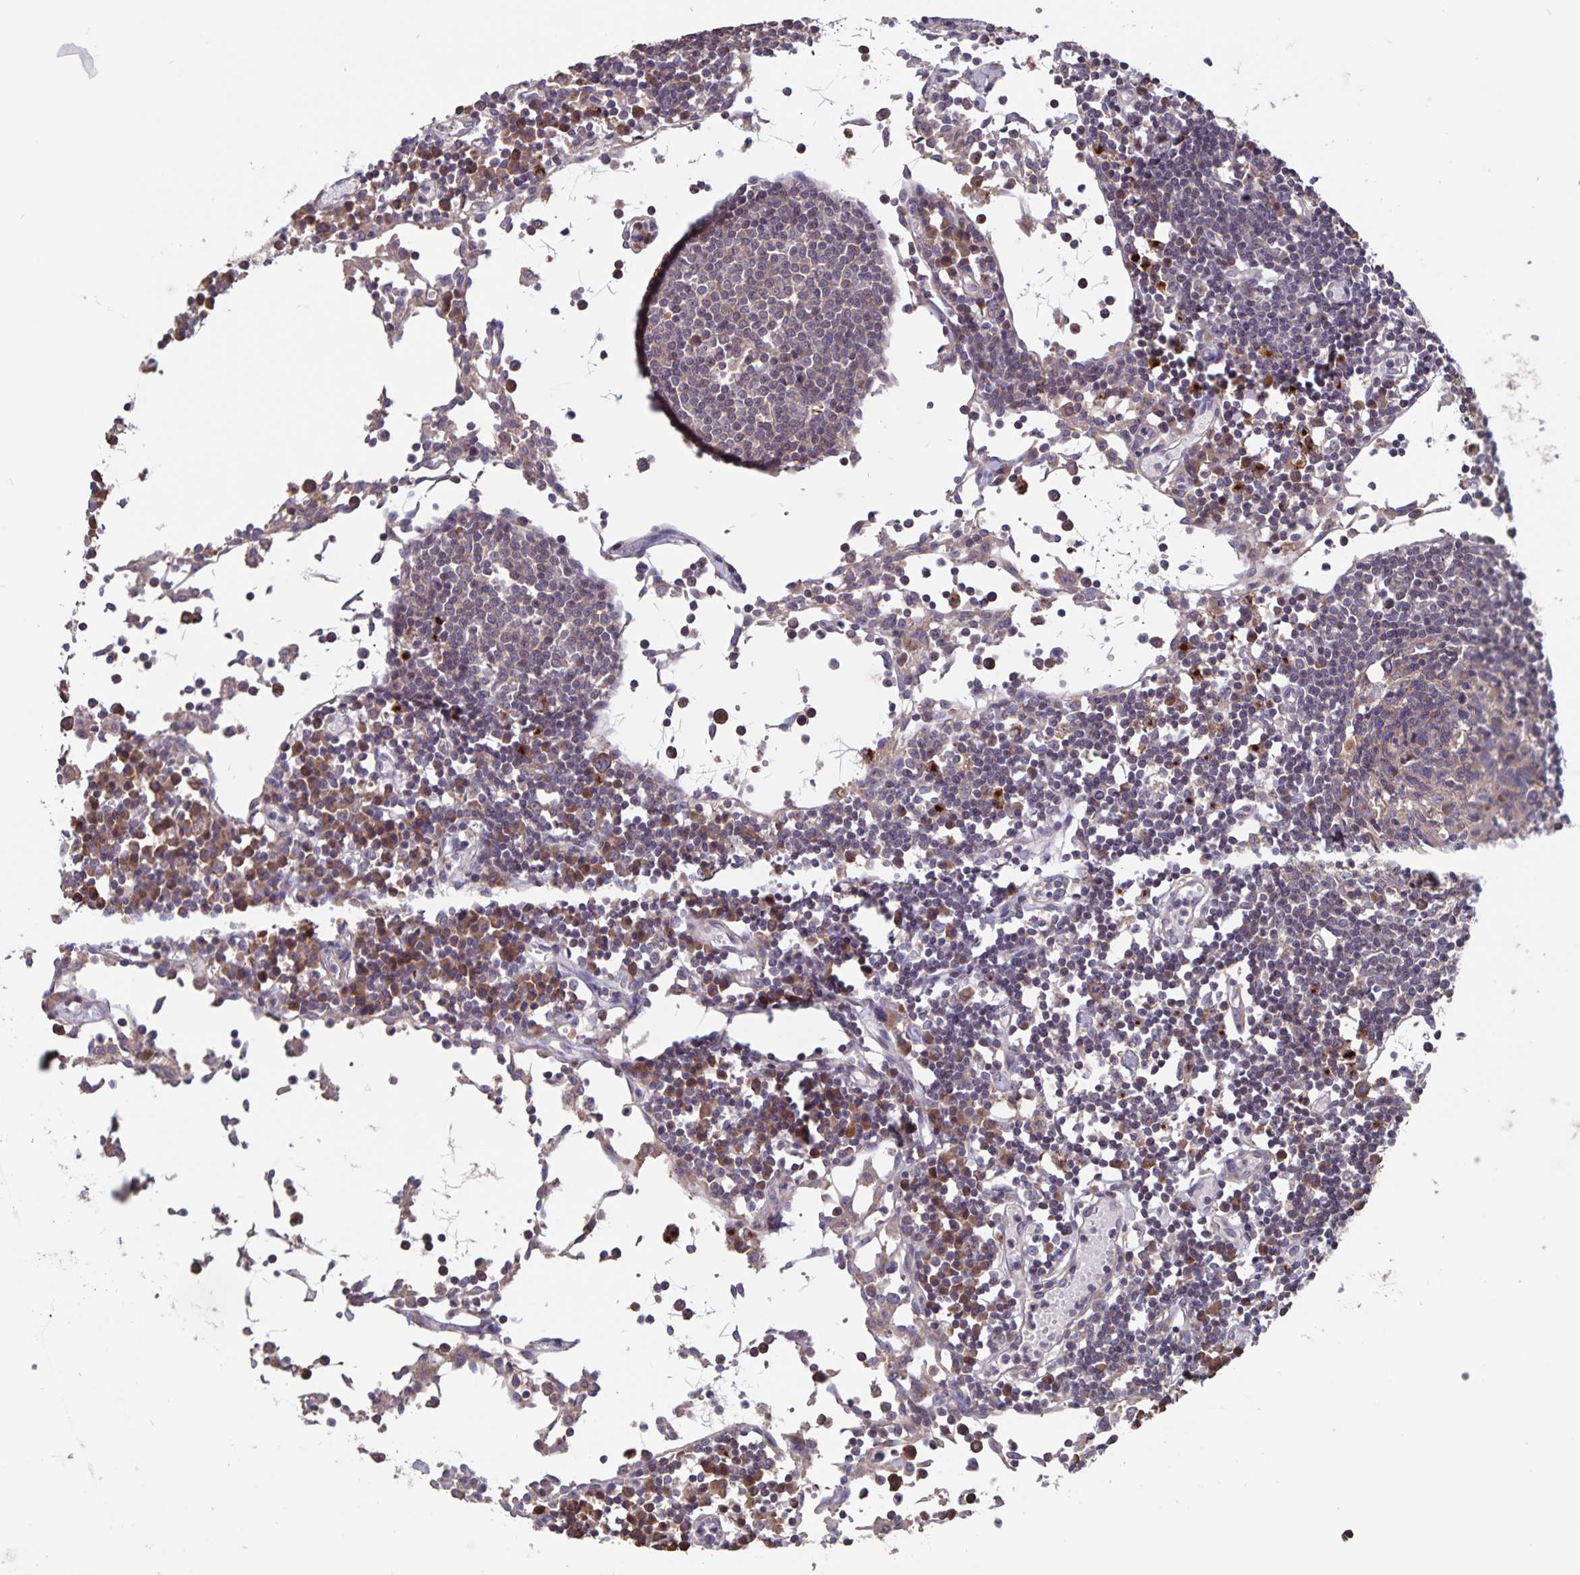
{"staining": {"intensity": "negative", "quantity": "none", "location": "none"}, "tissue": "lymph node", "cell_type": "Germinal center cells", "image_type": "normal", "snomed": [{"axis": "morphology", "description": "Normal tissue, NOS"}, {"axis": "topography", "description": "Lymph node"}], "caption": "This is a photomicrograph of IHC staining of unremarkable lymph node, which shows no expression in germinal center cells.", "gene": "FBXL16", "patient": {"sex": "female", "age": 78}}